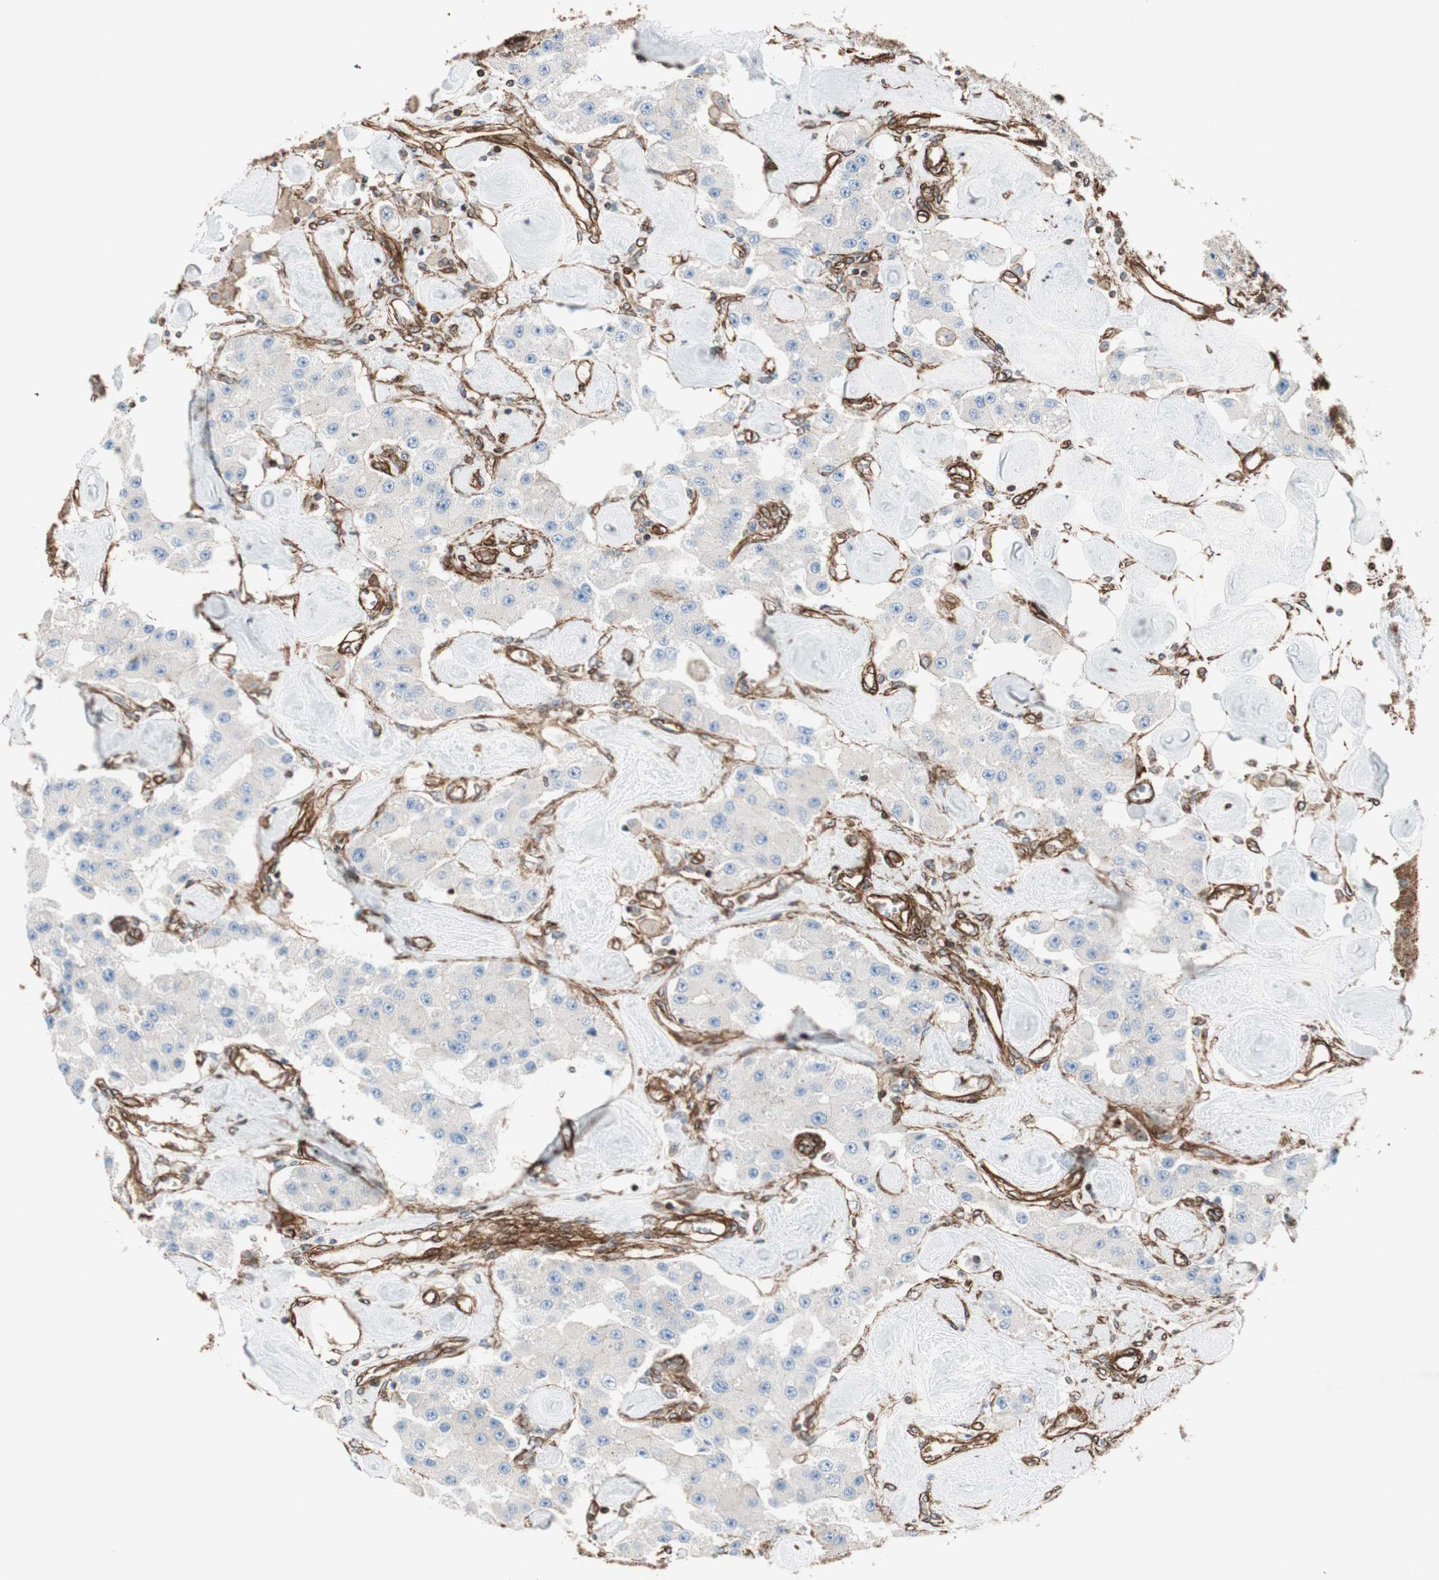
{"staining": {"intensity": "negative", "quantity": "none", "location": "none"}, "tissue": "carcinoid", "cell_type": "Tumor cells", "image_type": "cancer", "snomed": [{"axis": "morphology", "description": "Carcinoid, malignant, NOS"}, {"axis": "topography", "description": "Pancreas"}], "caption": "High power microscopy photomicrograph of an immunohistochemistry image of carcinoid, revealing no significant staining in tumor cells.", "gene": "TCTA", "patient": {"sex": "male", "age": 41}}